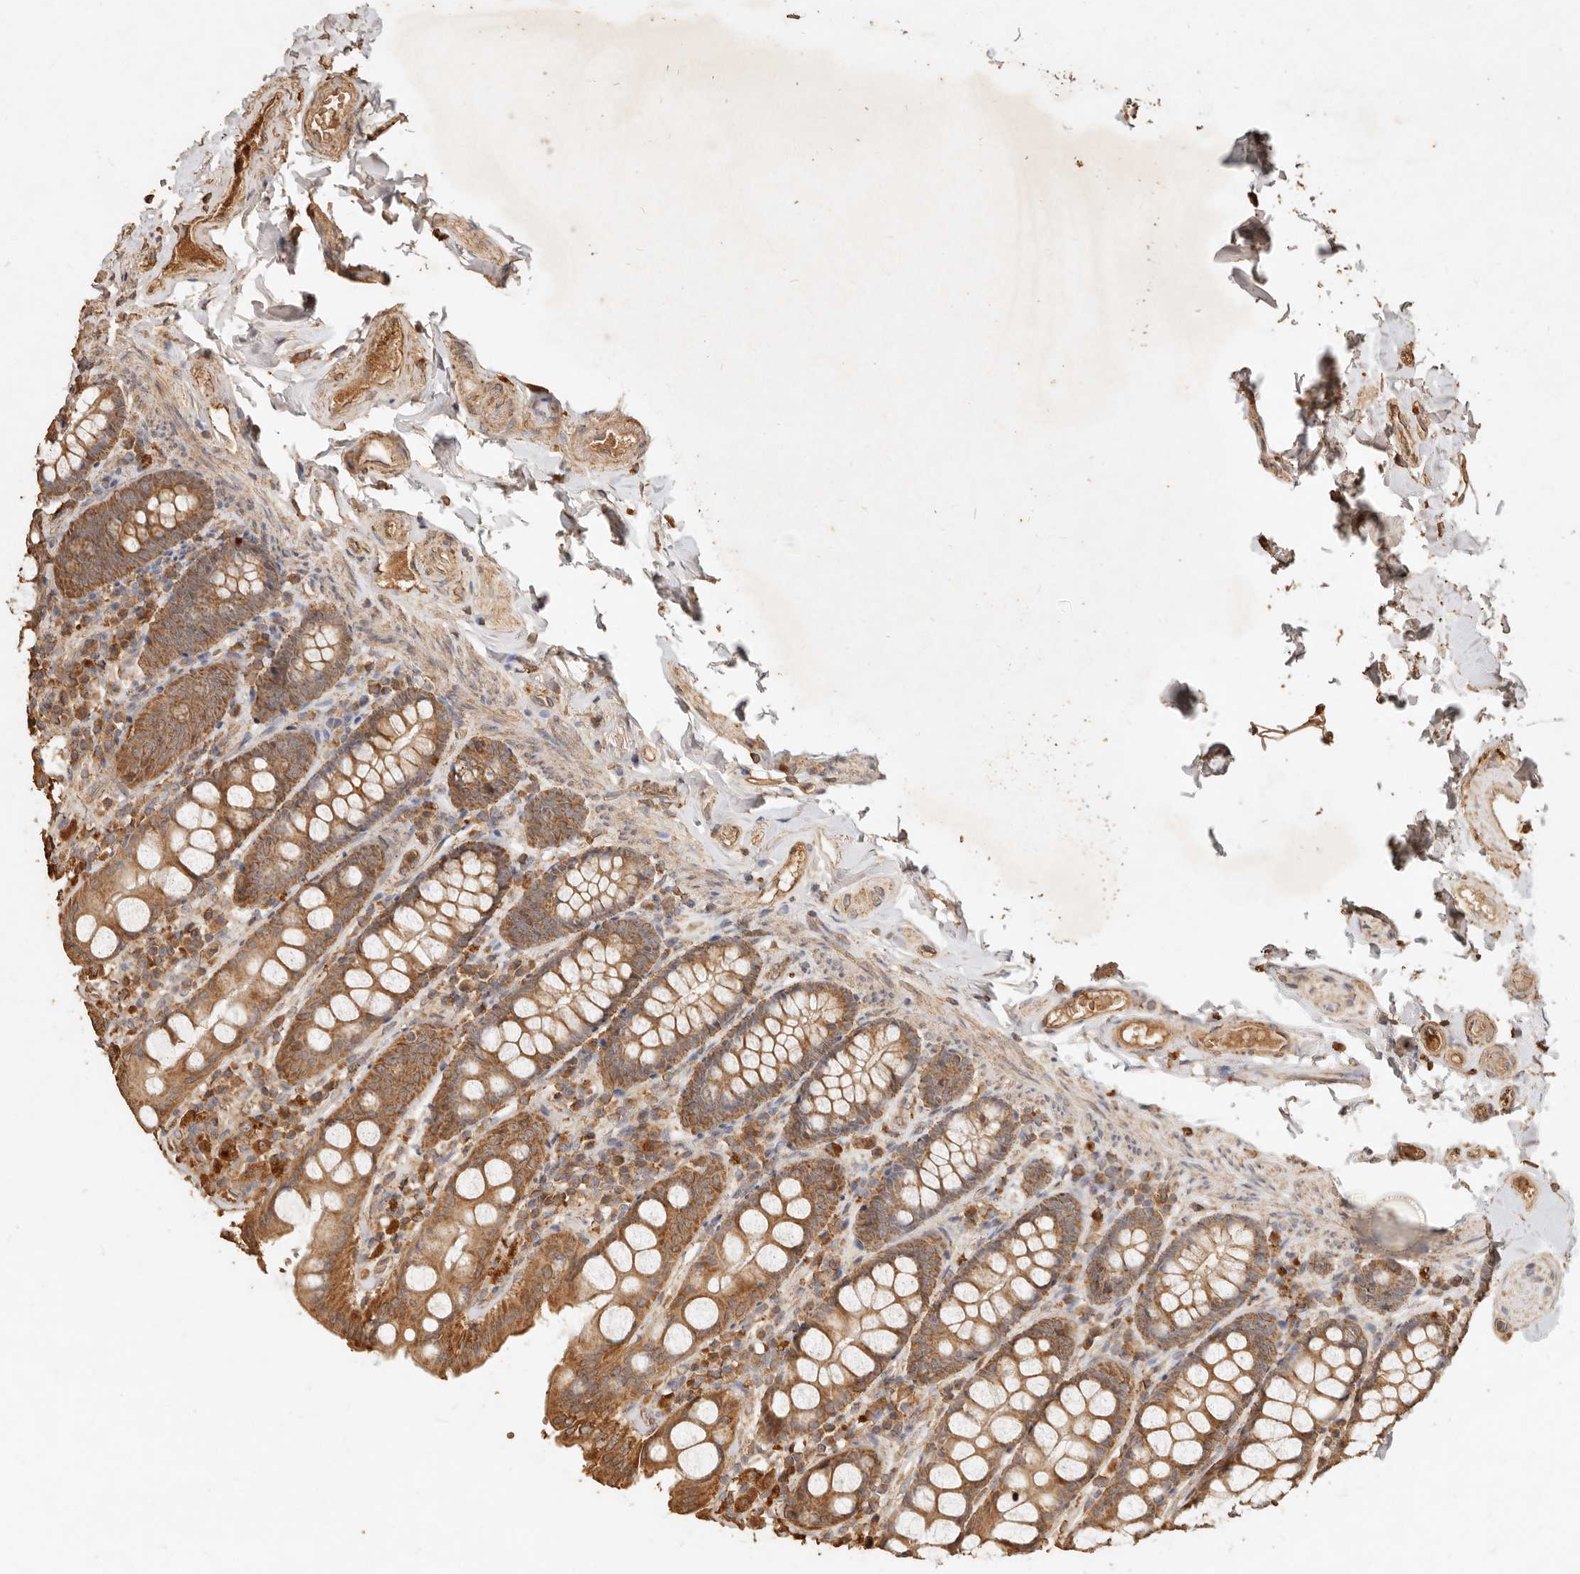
{"staining": {"intensity": "moderate", "quantity": "25%-75%", "location": "cytoplasmic/membranous"}, "tissue": "colon", "cell_type": "Endothelial cells", "image_type": "normal", "snomed": [{"axis": "morphology", "description": "Normal tissue, NOS"}, {"axis": "topography", "description": "Colon"}, {"axis": "topography", "description": "Peripheral nerve tissue"}], "caption": "Immunohistochemistry image of benign colon stained for a protein (brown), which displays medium levels of moderate cytoplasmic/membranous positivity in about 25%-75% of endothelial cells.", "gene": "FAM180B", "patient": {"sex": "female", "age": 61}}